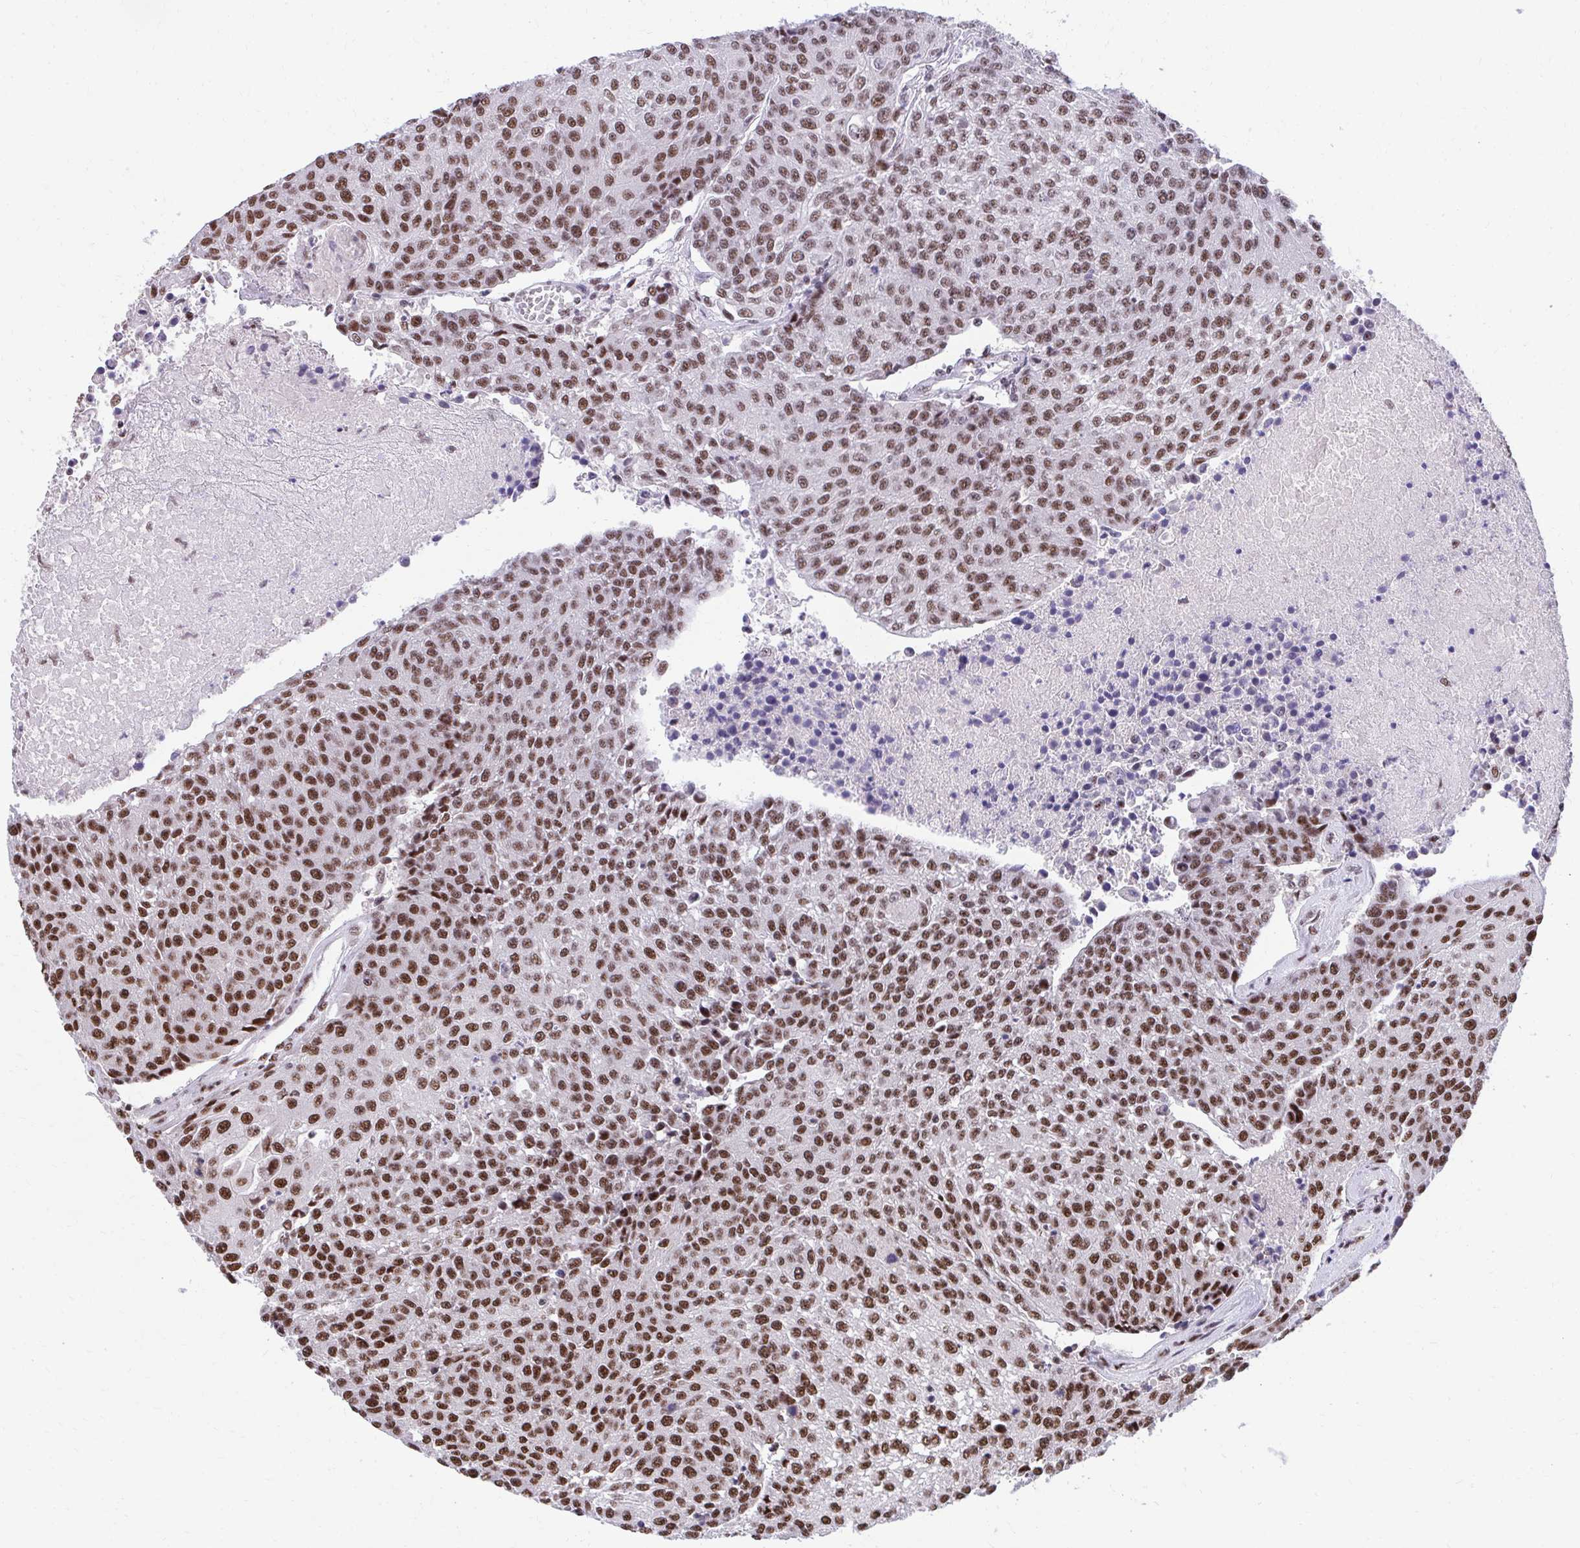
{"staining": {"intensity": "strong", "quantity": "25%-75%", "location": "nuclear"}, "tissue": "urothelial cancer", "cell_type": "Tumor cells", "image_type": "cancer", "snomed": [{"axis": "morphology", "description": "Urothelial carcinoma, High grade"}, {"axis": "topography", "description": "Urinary bladder"}], "caption": "Human urothelial cancer stained with a protein marker exhibits strong staining in tumor cells.", "gene": "SYNE4", "patient": {"sex": "female", "age": 85}}